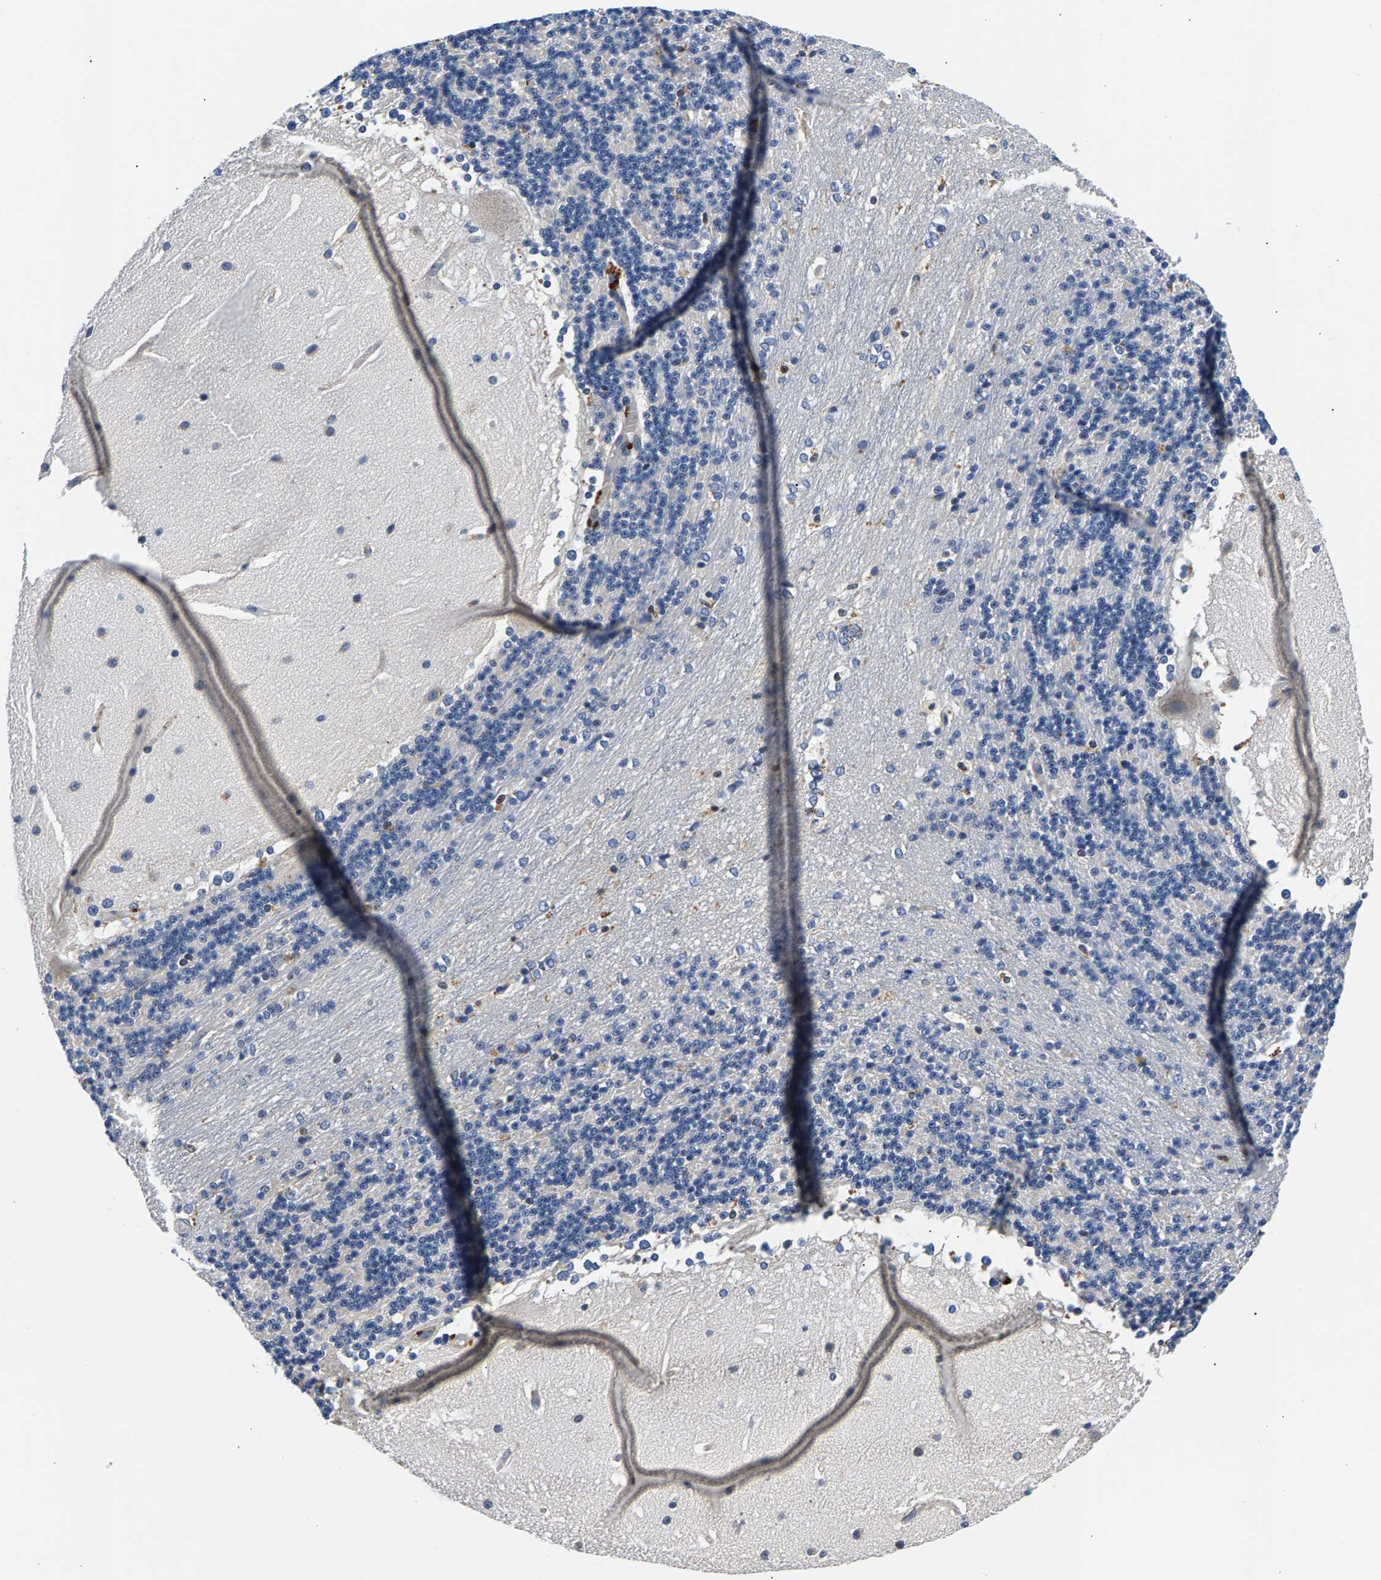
{"staining": {"intensity": "negative", "quantity": "none", "location": "none"}, "tissue": "cerebellum", "cell_type": "Cells in granular layer", "image_type": "normal", "snomed": [{"axis": "morphology", "description": "Normal tissue, NOS"}, {"axis": "topography", "description": "Cerebellum"}], "caption": "Immunohistochemistry image of unremarkable human cerebellum stained for a protein (brown), which demonstrates no expression in cells in granular layer.", "gene": "P2RY4", "patient": {"sex": "female", "age": 19}}